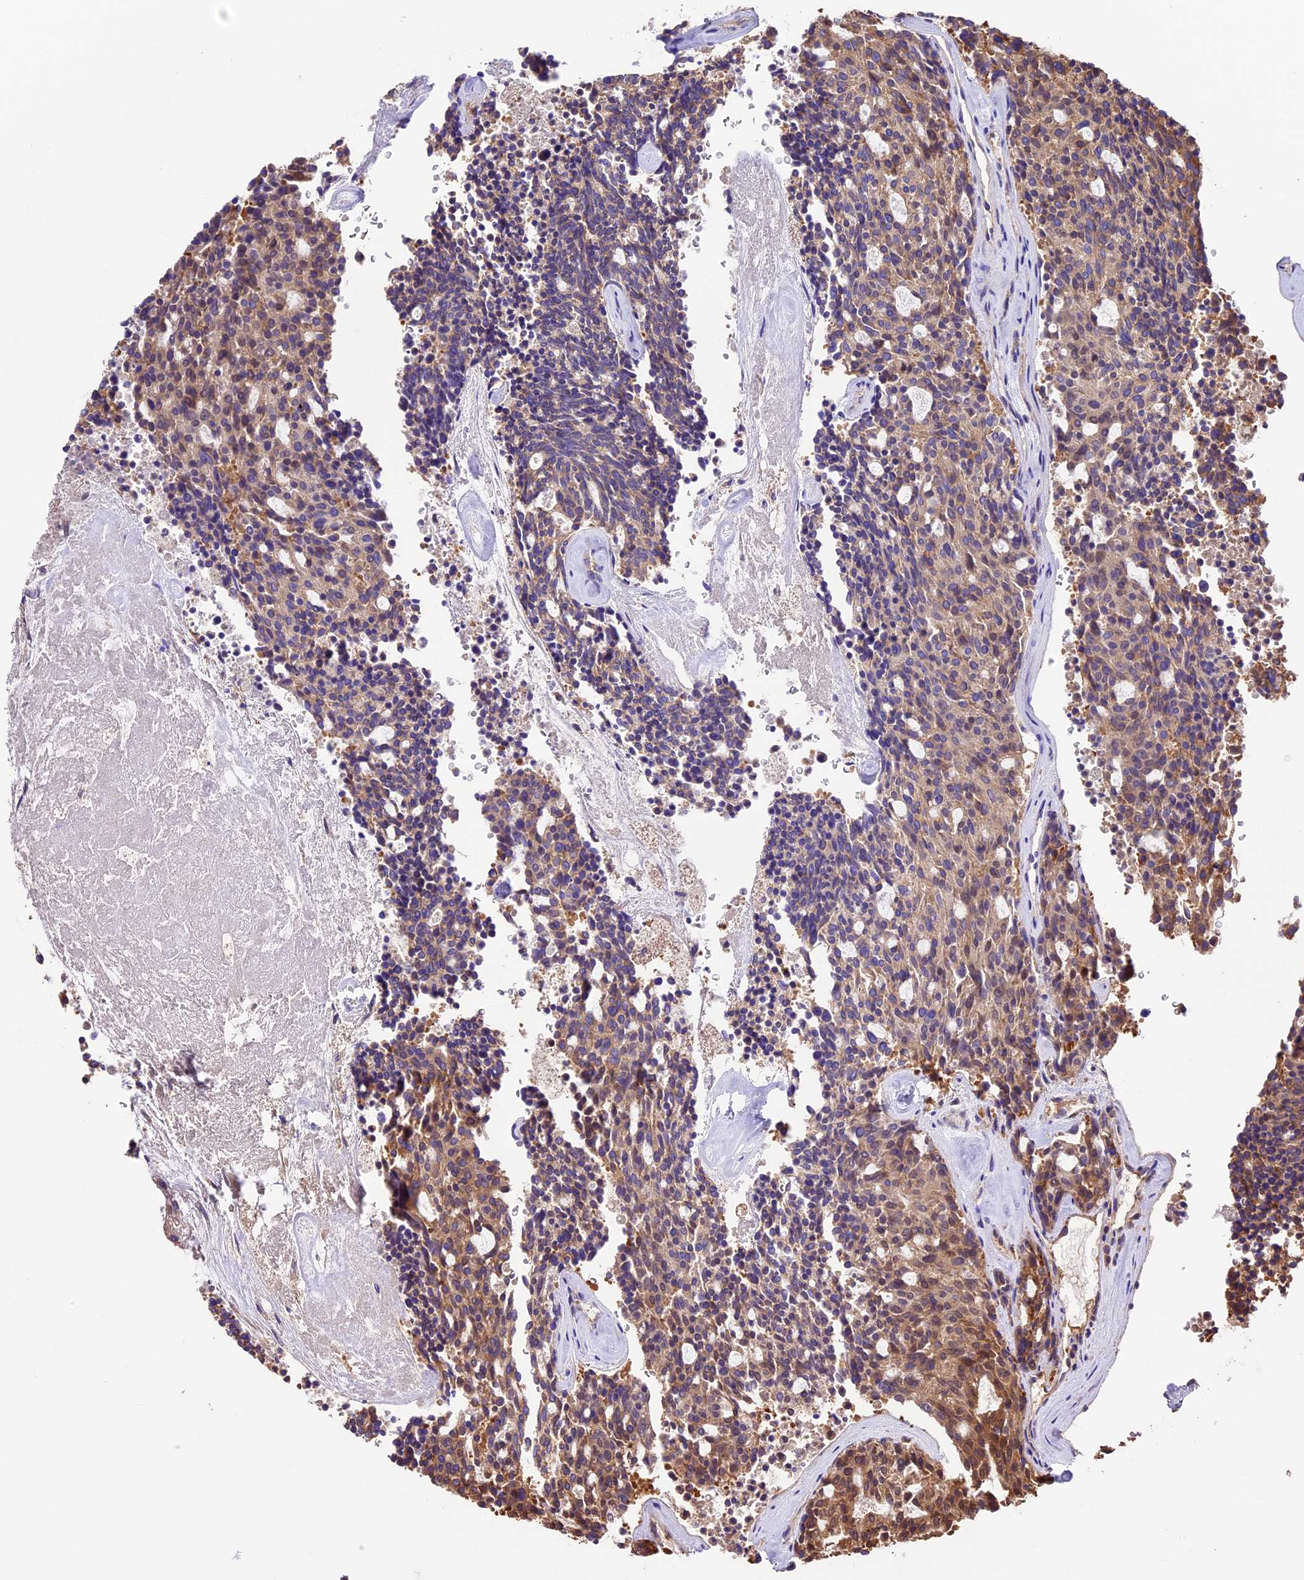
{"staining": {"intensity": "moderate", "quantity": "<25%", "location": "cytoplasmic/membranous"}, "tissue": "carcinoid", "cell_type": "Tumor cells", "image_type": "cancer", "snomed": [{"axis": "morphology", "description": "Carcinoid, malignant, NOS"}, {"axis": "topography", "description": "Pancreas"}], "caption": "This histopathology image displays carcinoid (malignant) stained with immunohistochemistry to label a protein in brown. The cytoplasmic/membranous of tumor cells show moderate positivity for the protein. Nuclei are counter-stained blue.", "gene": "KARS1", "patient": {"sex": "female", "age": 54}}